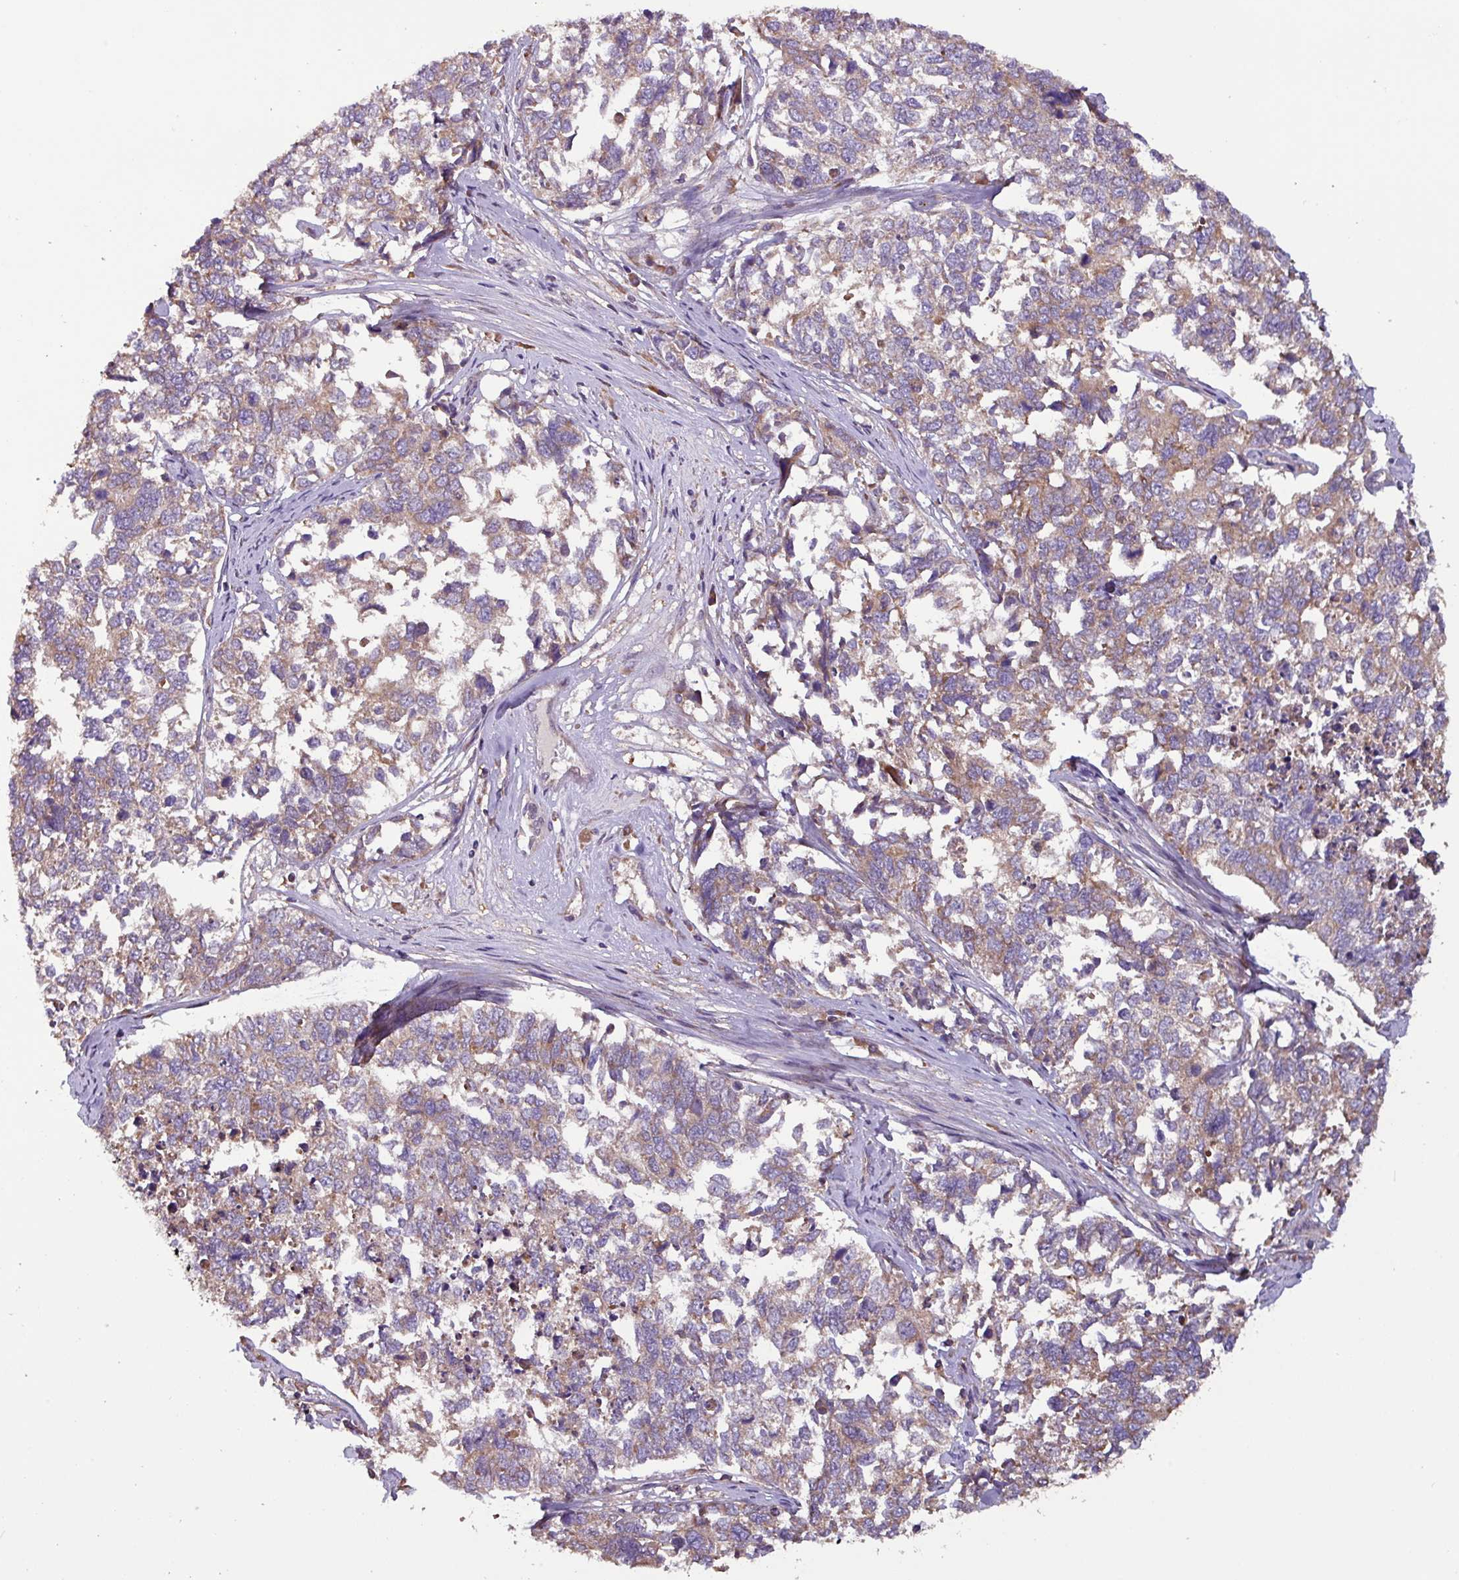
{"staining": {"intensity": "weak", "quantity": ">75%", "location": "cytoplasmic/membranous"}, "tissue": "cervical cancer", "cell_type": "Tumor cells", "image_type": "cancer", "snomed": [{"axis": "morphology", "description": "Squamous cell carcinoma, NOS"}, {"axis": "topography", "description": "Cervix"}], "caption": "Cervical cancer stained with immunohistochemistry reveals weak cytoplasmic/membranous expression in about >75% of tumor cells. (DAB (3,3'-diaminobenzidine) IHC with brightfield microscopy, high magnification).", "gene": "PTPRQ", "patient": {"sex": "female", "age": 63}}